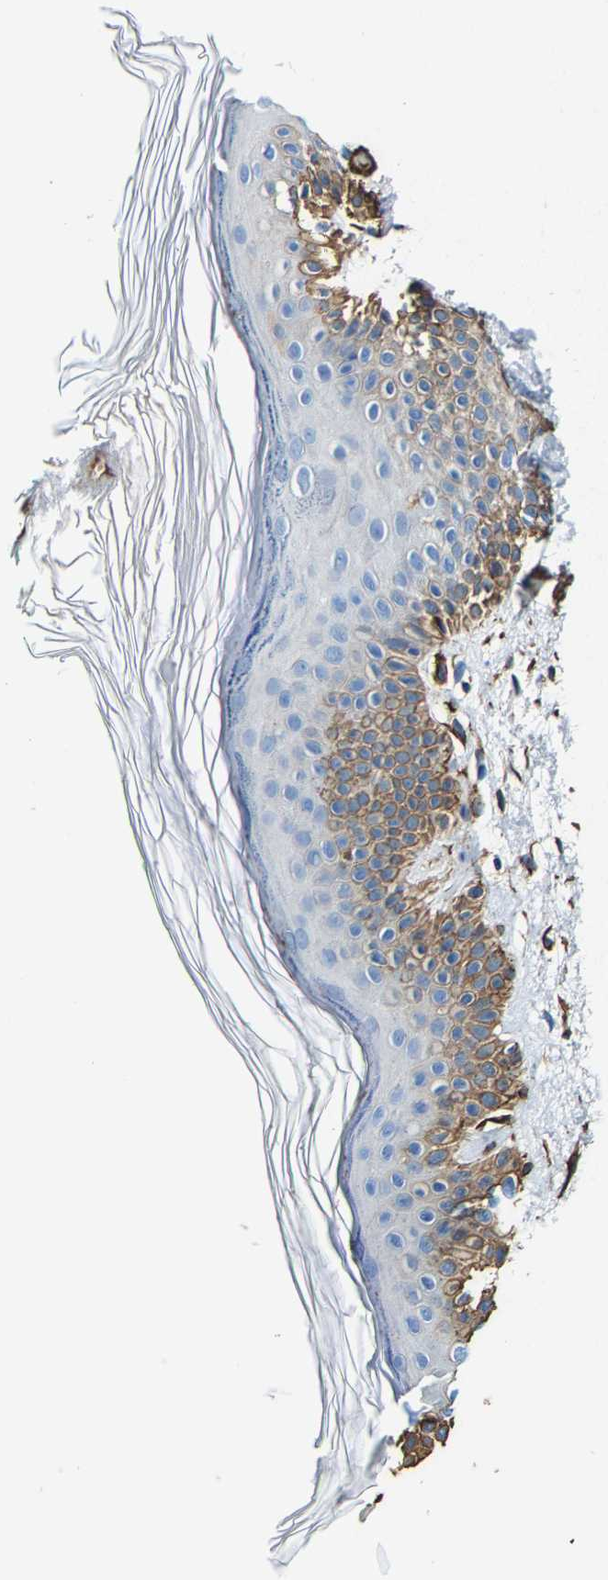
{"staining": {"intensity": "strong", "quantity": ">75%", "location": "cytoplasmic/membranous"}, "tissue": "skin", "cell_type": "Fibroblasts", "image_type": "normal", "snomed": [{"axis": "morphology", "description": "Normal tissue, NOS"}, {"axis": "morphology", "description": "Malignant melanoma, NOS"}, {"axis": "topography", "description": "Skin"}], "caption": "Strong cytoplasmic/membranous staining is present in about >75% of fibroblasts in unremarkable skin.", "gene": "MMEL1", "patient": {"sex": "male", "age": 83}}